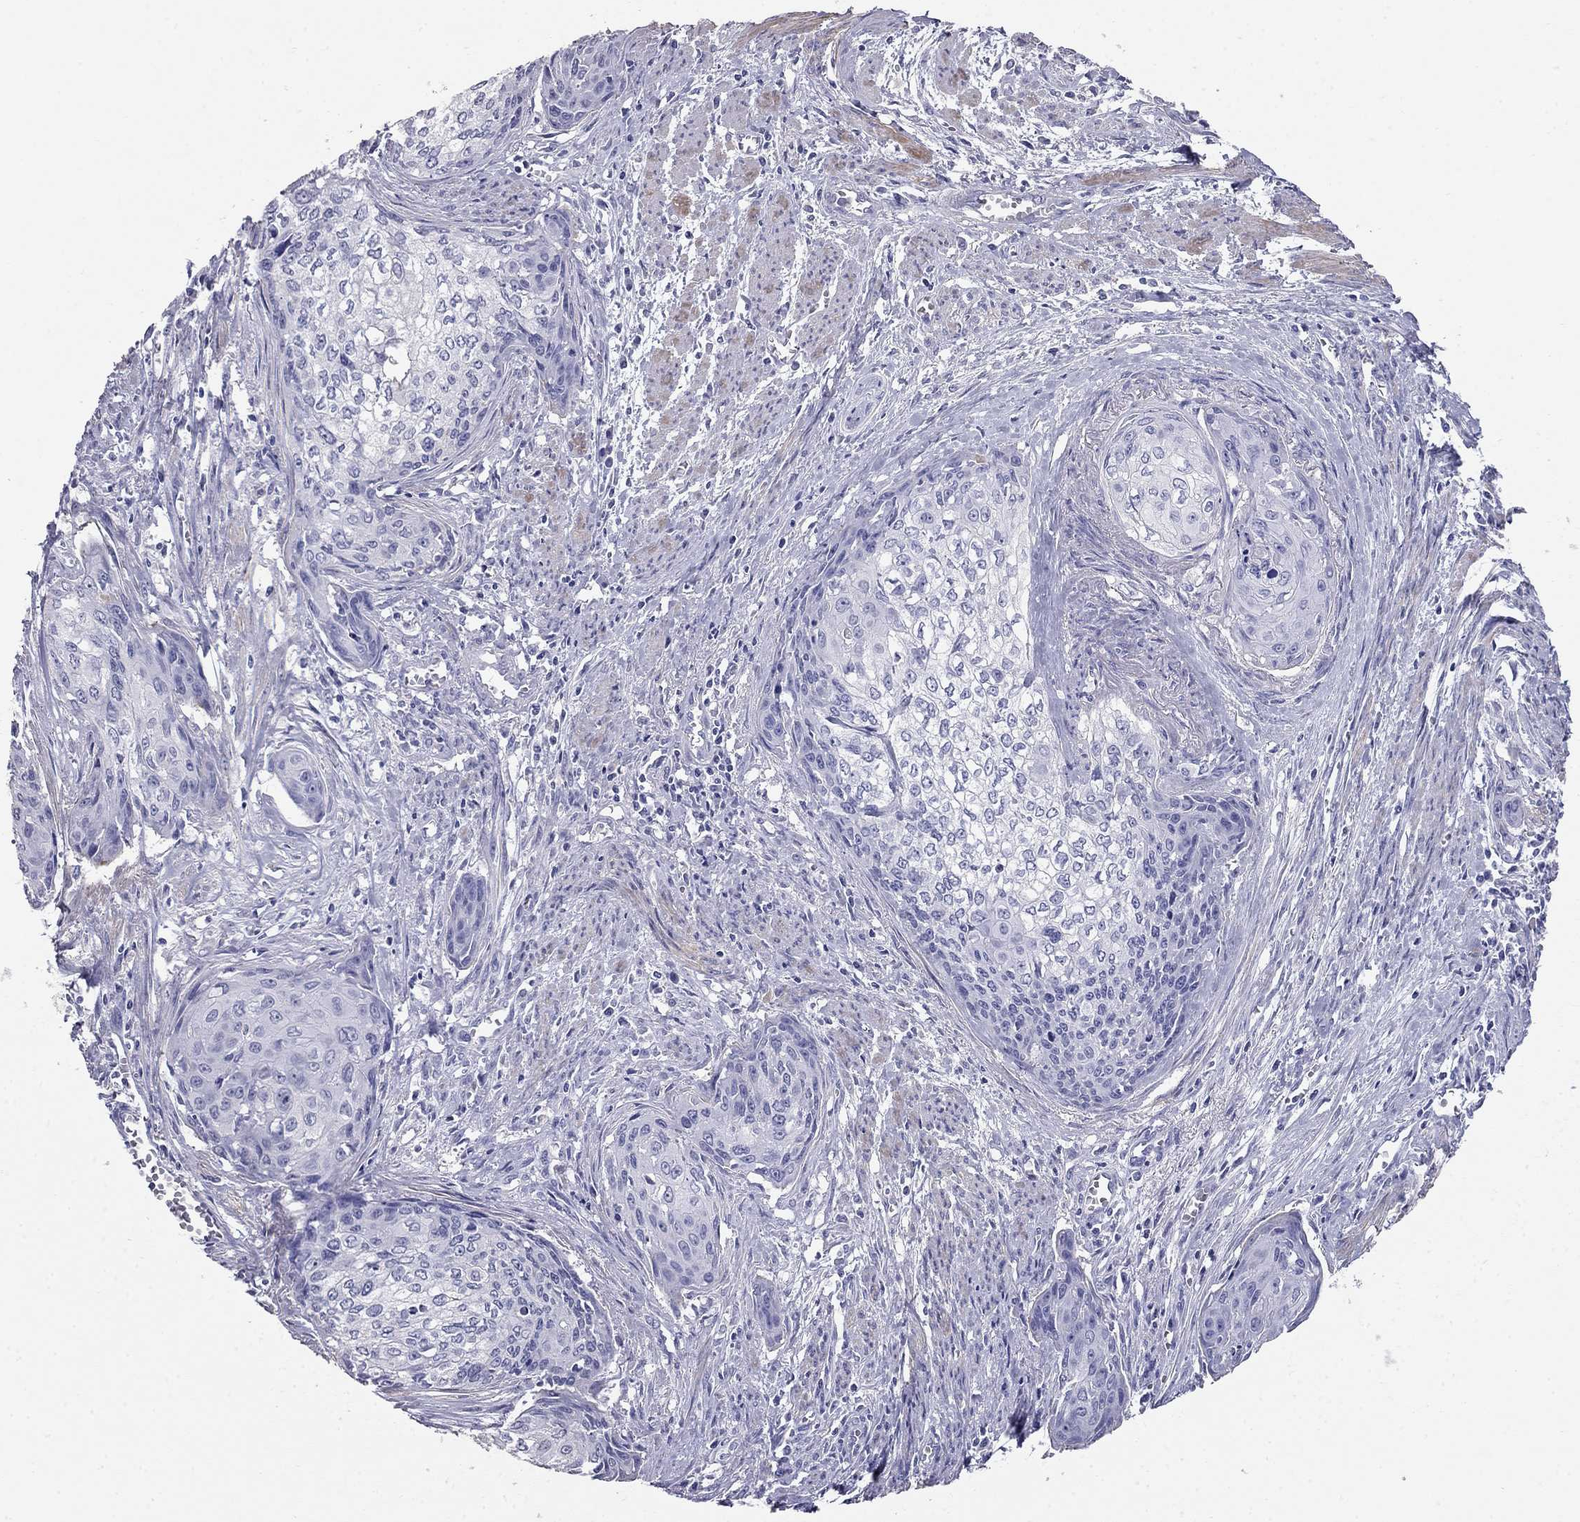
{"staining": {"intensity": "negative", "quantity": "none", "location": "none"}, "tissue": "cervical cancer", "cell_type": "Tumor cells", "image_type": "cancer", "snomed": [{"axis": "morphology", "description": "Squamous cell carcinoma, NOS"}, {"axis": "topography", "description": "Cervix"}], "caption": "This image is of cervical cancer stained with IHC to label a protein in brown with the nuclei are counter-stained blue. There is no positivity in tumor cells.", "gene": "LY6H", "patient": {"sex": "female", "age": 58}}